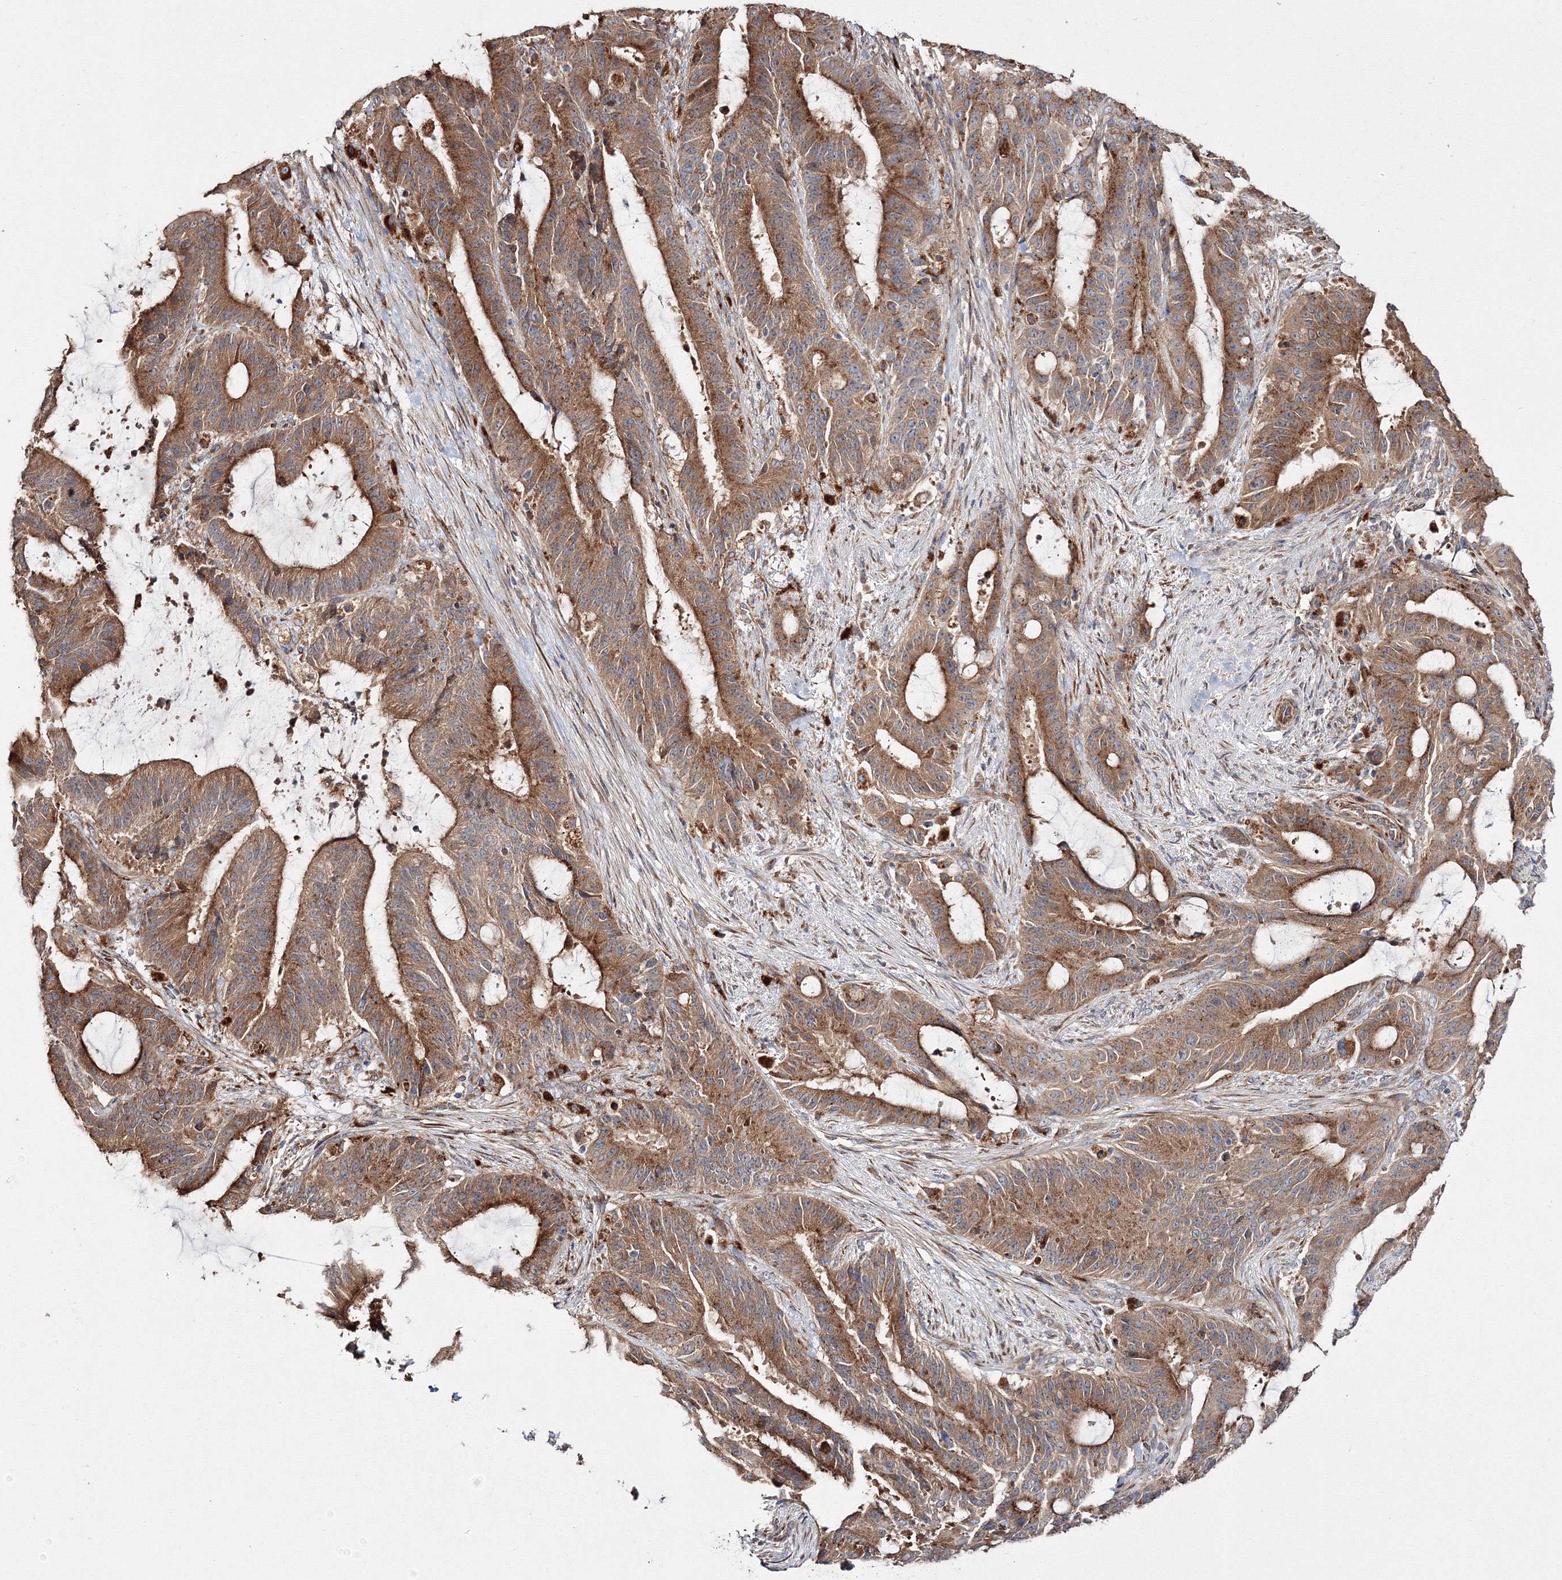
{"staining": {"intensity": "moderate", "quantity": ">75%", "location": "cytoplasmic/membranous"}, "tissue": "liver cancer", "cell_type": "Tumor cells", "image_type": "cancer", "snomed": [{"axis": "morphology", "description": "Normal tissue, NOS"}, {"axis": "morphology", "description": "Cholangiocarcinoma"}, {"axis": "topography", "description": "Liver"}, {"axis": "topography", "description": "Peripheral nerve tissue"}], "caption": "Immunohistochemistry (IHC) image of neoplastic tissue: human liver cholangiocarcinoma stained using immunohistochemistry shows medium levels of moderate protein expression localized specifically in the cytoplasmic/membranous of tumor cells, appearing as a cytoplasmic/membranous brown color.", "gene": "DDO", "patient": {"sex": "female", "age": 73}}